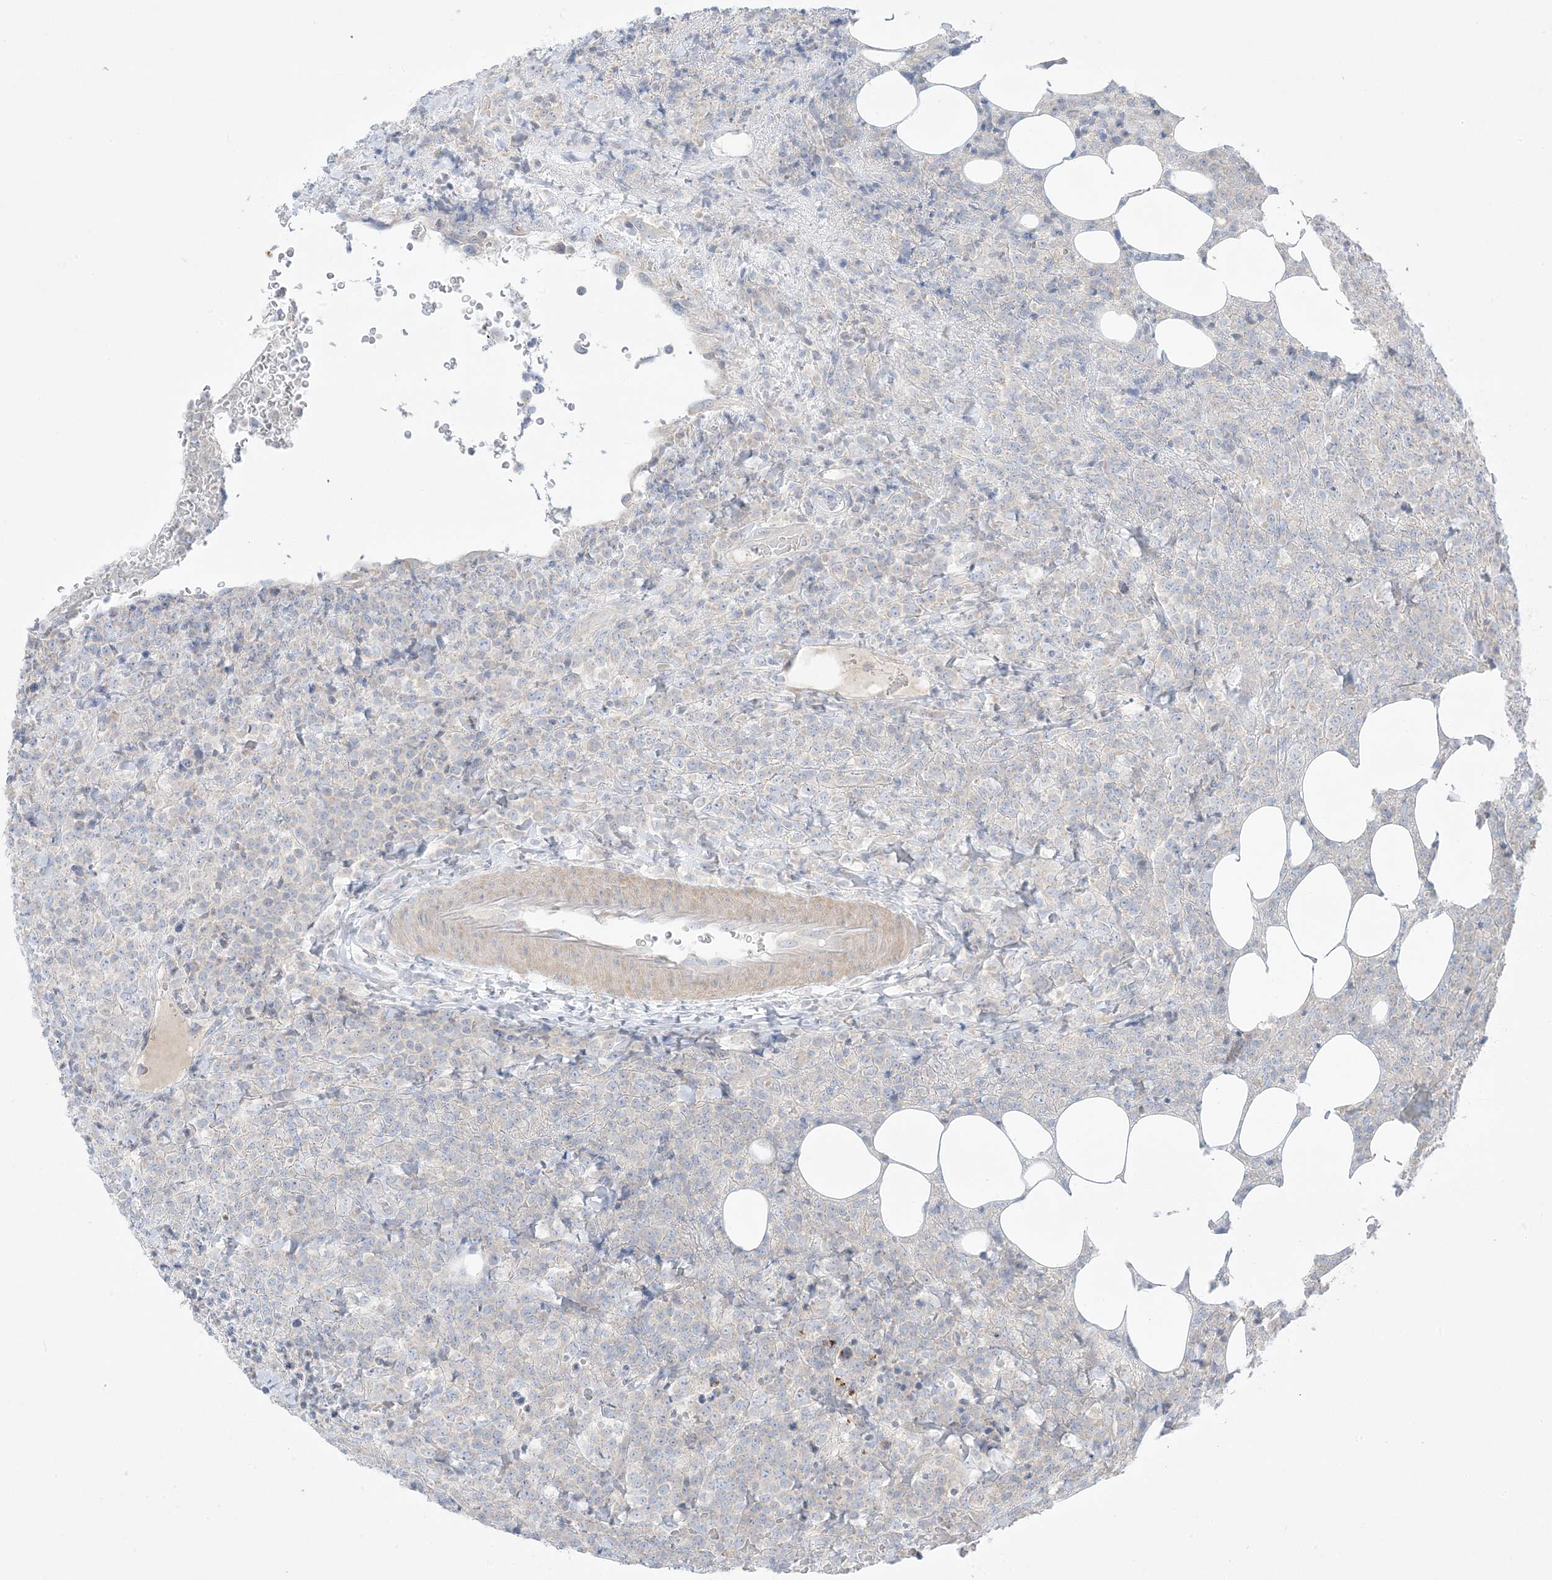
{"staining": {"intensity": "negative", "quantity": "none", "location": "none"}, "tissue": "lymphoma", "cell_type": "Tumor cells", "image_type": "cancer", "snomed": [{"axis": "morphology", "description": "Malignant lymphoma, non-Hodgkin's type, High grade"}, {"axis": "topography", "description": "Lymph node"}], "caption": "This is an immunohistochemistry image of high-grade malignant lymphoma, non-Hodgkin's type. There is no staining in tumor cells.", "gene": "FAM184A", "patient": {"sex": "male", "age": 13}}